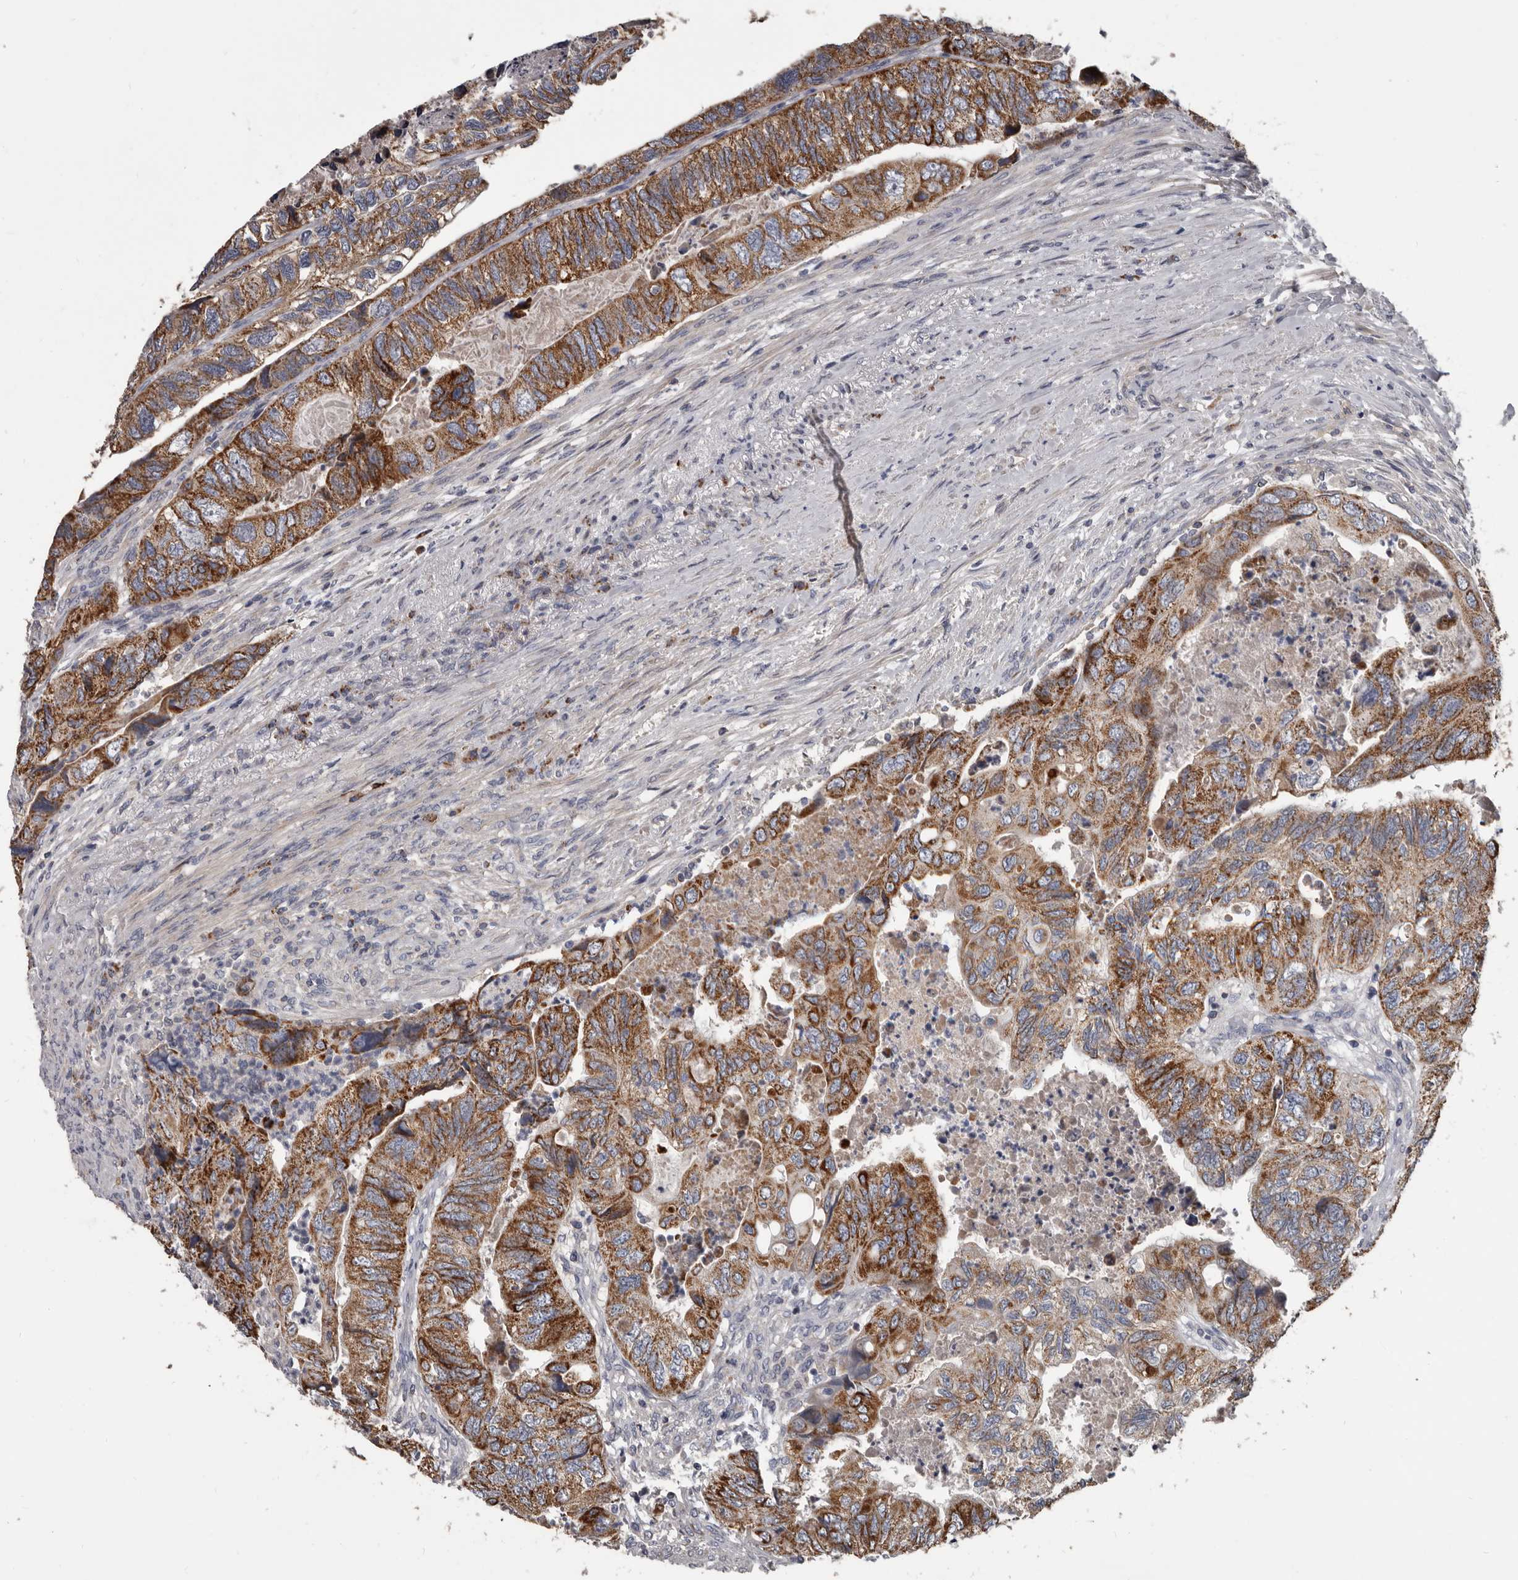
{"staining": {"intensity": "strong", "quantity": ">75%", "location": "cytoplasmic/membranous"}, "tissue": "colorectal cancer", "cell_type": "Tumor cells", "image_type": "cancer", "snomed": [{"axis": "morphology", "description": "Adenocarcinoma, NOS"}, {"axis": "topography", "description": "Rectum"}], "caption": "Strong cytoplasmic/membranous positivity is present in about >75% of tumor cells in colorectal cancer.", "gene": "ALDH5A1", "patient": {"sex": "male", "age": 63}}